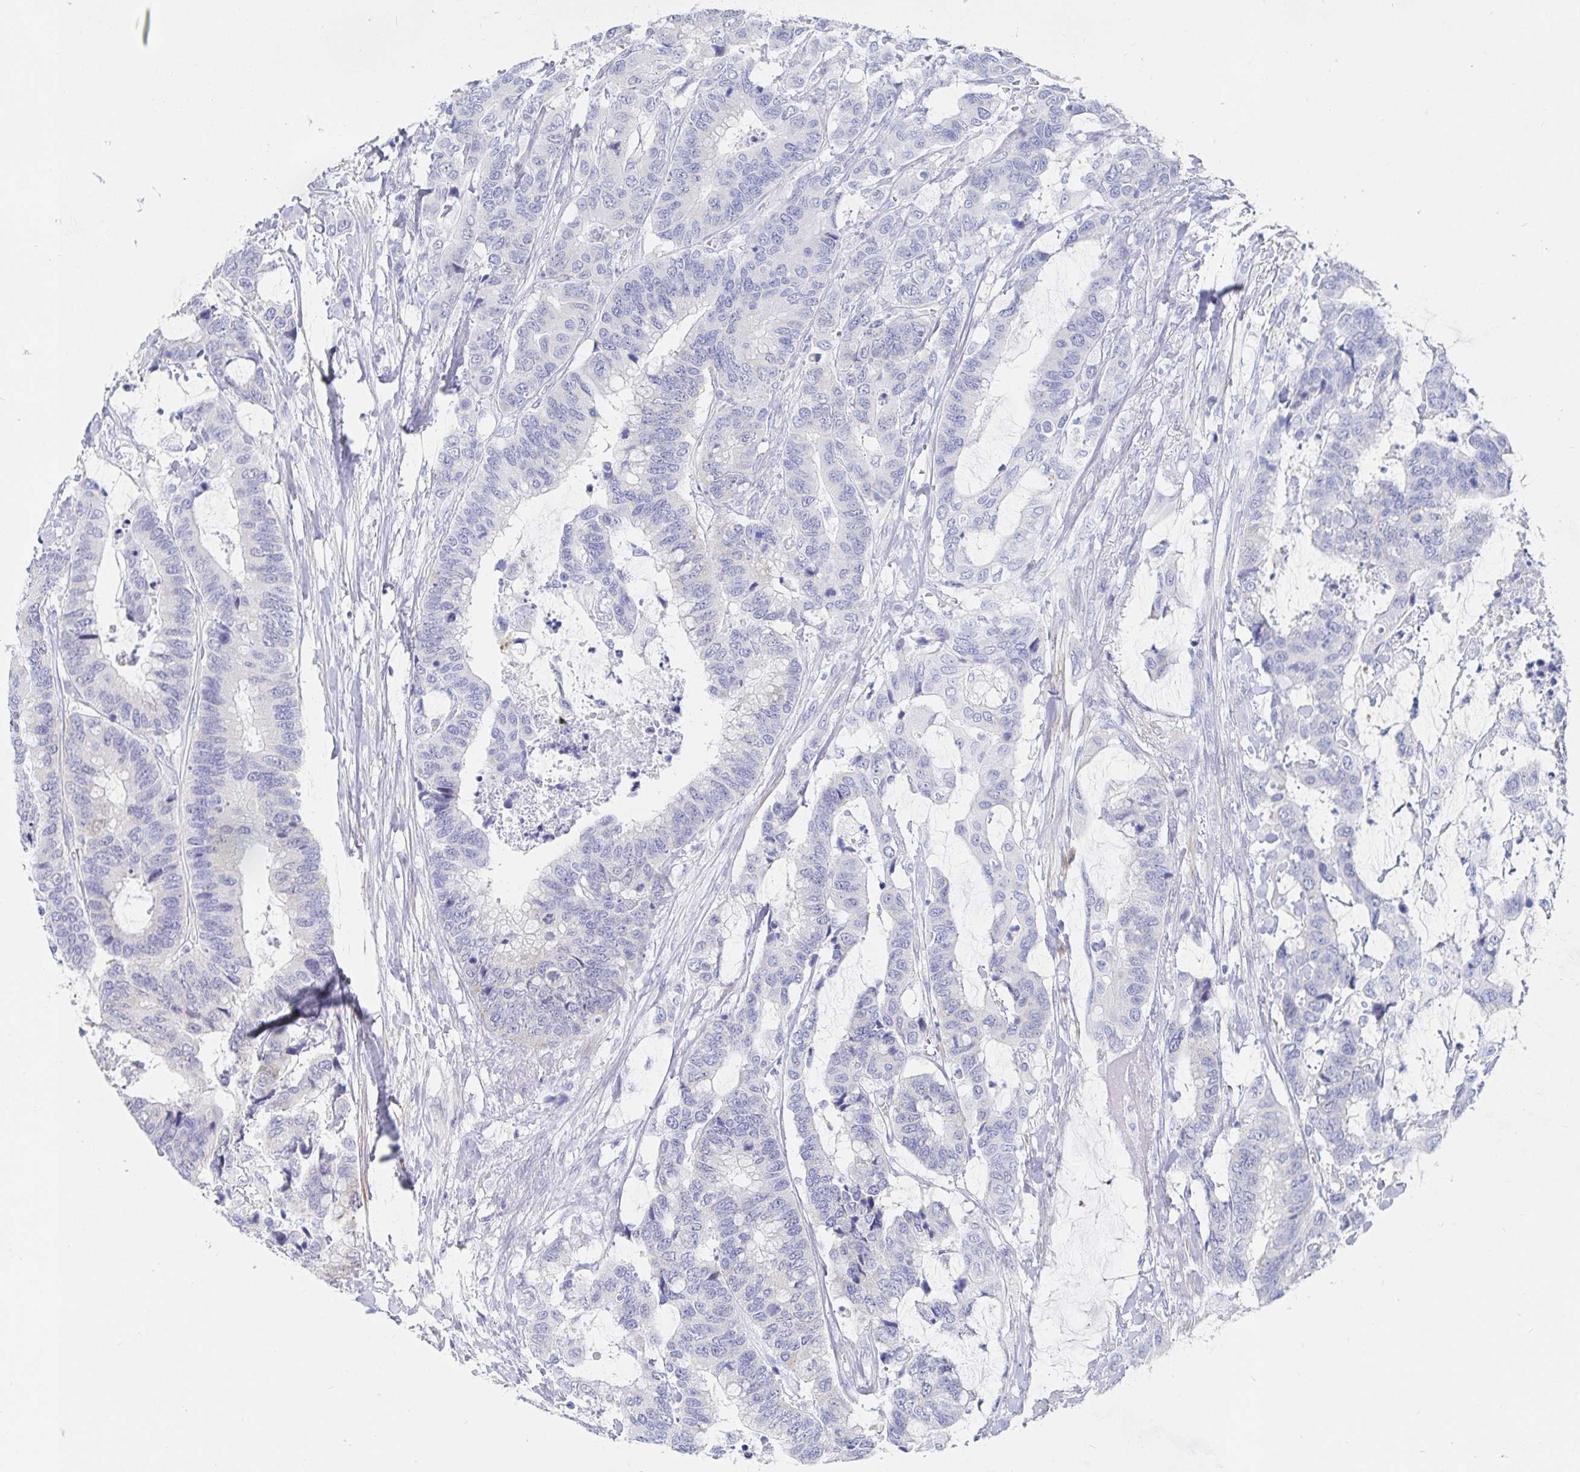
{"staining": {"intensity": "negative", "quantity": "none", "location": "none"}, "tissue": "colorectal cancer", "cell_type": "Tumor cells", "image_type": "cancer", "snomed": [{"axis": "morphology", "description": "Adenocarcinoma, NOS"}, {"axis": "topography", "description": "Rectum"}], "caption": "Tumor cells are negative for protein expression in human colorectal adenocarcinoma.", "gene": "PACSIN1", "patient": {"sex": "female", "age": 59}}